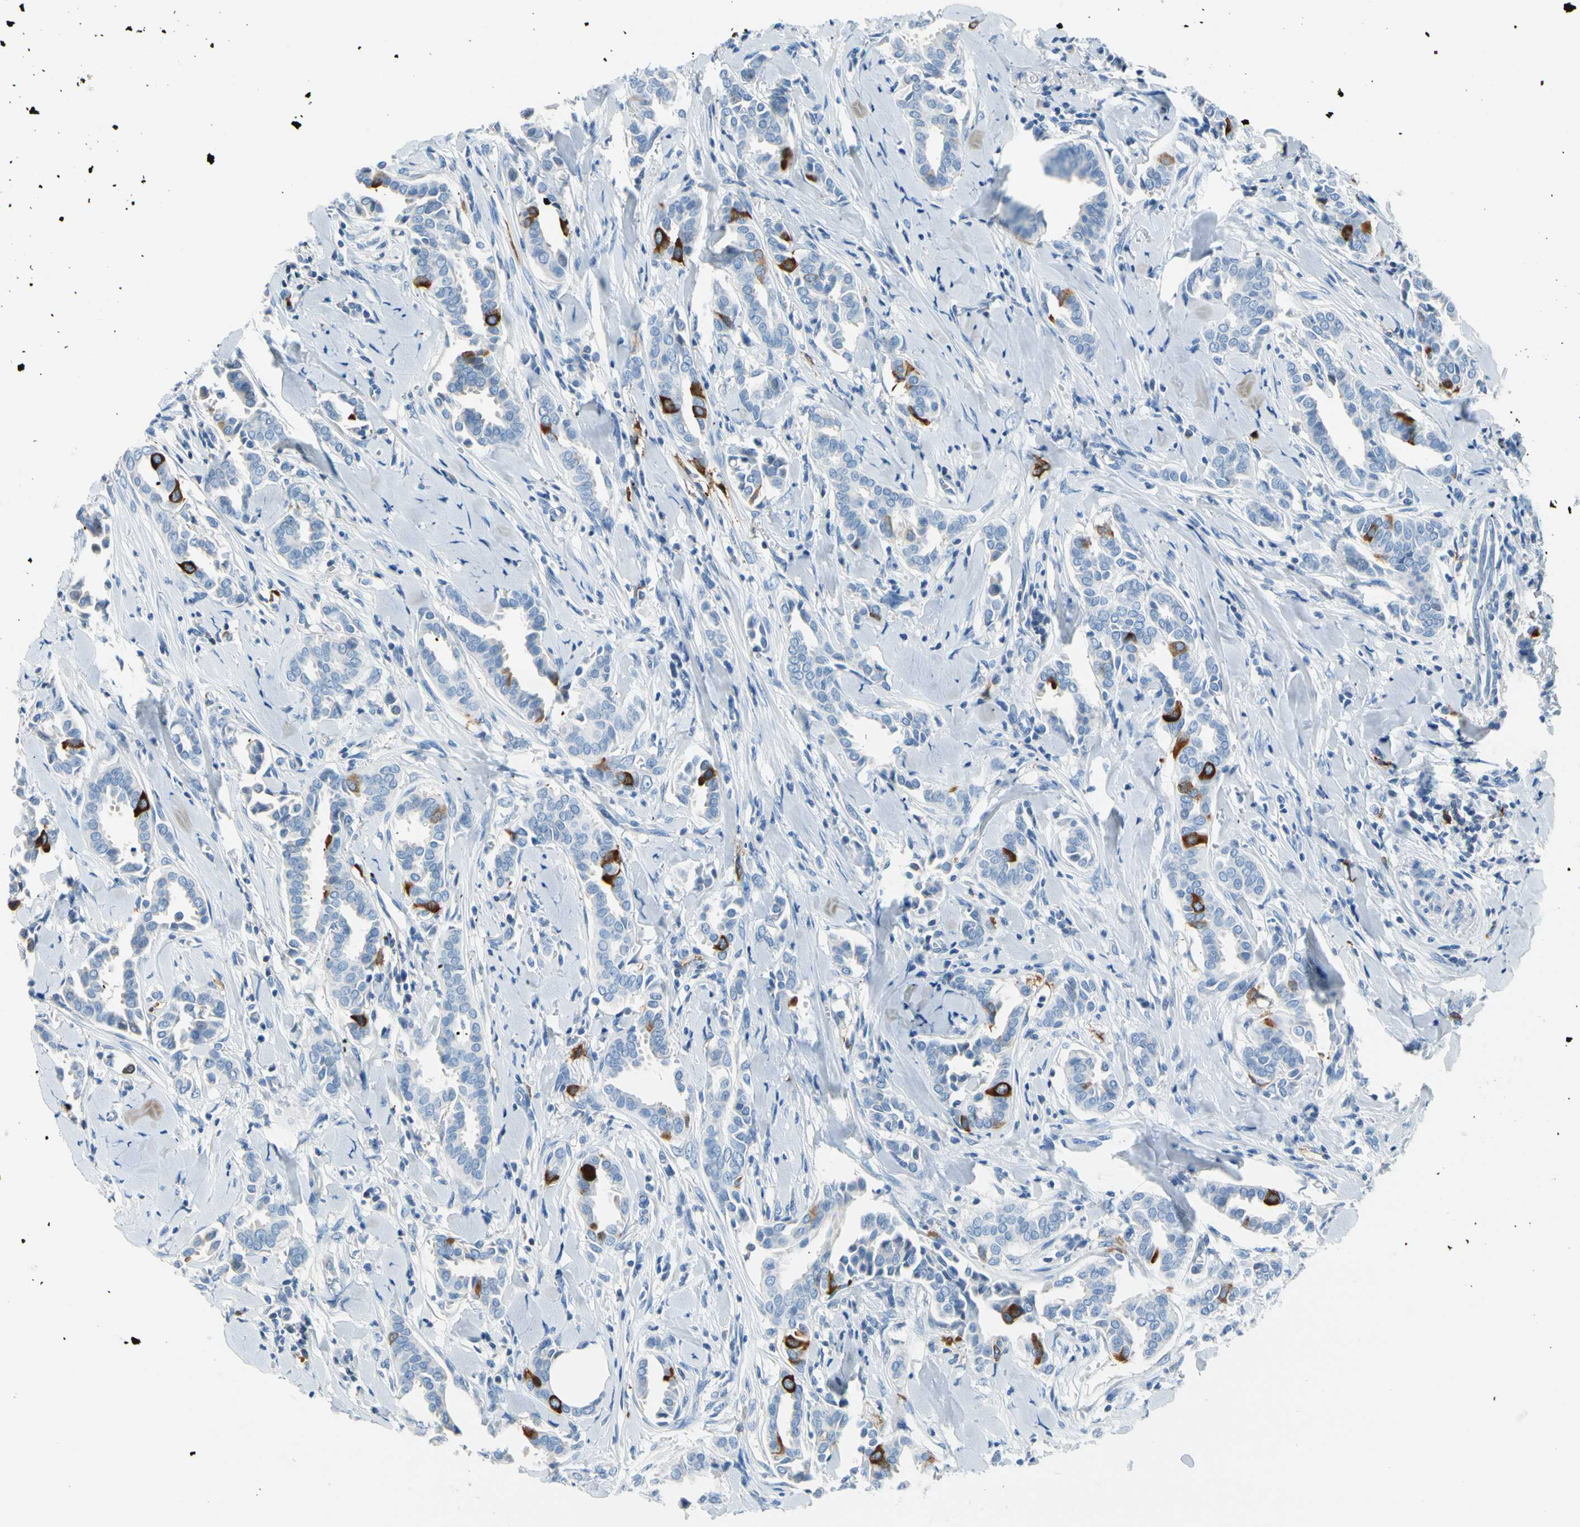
{"staining": {"intensity": "strong", "quantity": "<25%", "location": "cytoplasmic/membranous"}, "tissue": "head and neck cancer", "cell_type": "Tumor cells", "image_type": "cancer", "snomed": [{"axis": "morphology", "description": "Adenocarcinoma, NOS"}, {"axis": "topography", "description": "Salivary gland"}, {"axis": "topography", "description": "Head-Neck"}], "caption": "DAB (3,3'-diaminobenzidine) immunohistochemical staining of head and neck cancer (adenocarcinoma) reveals strong cytoplasmic/membranous protein expression in approximately <25% of tumor cells. The protein is shown in brown color, while the nuclei are stained blue.", "gene": "TACC3", "patient": {"sex": "female", "age": 59}}